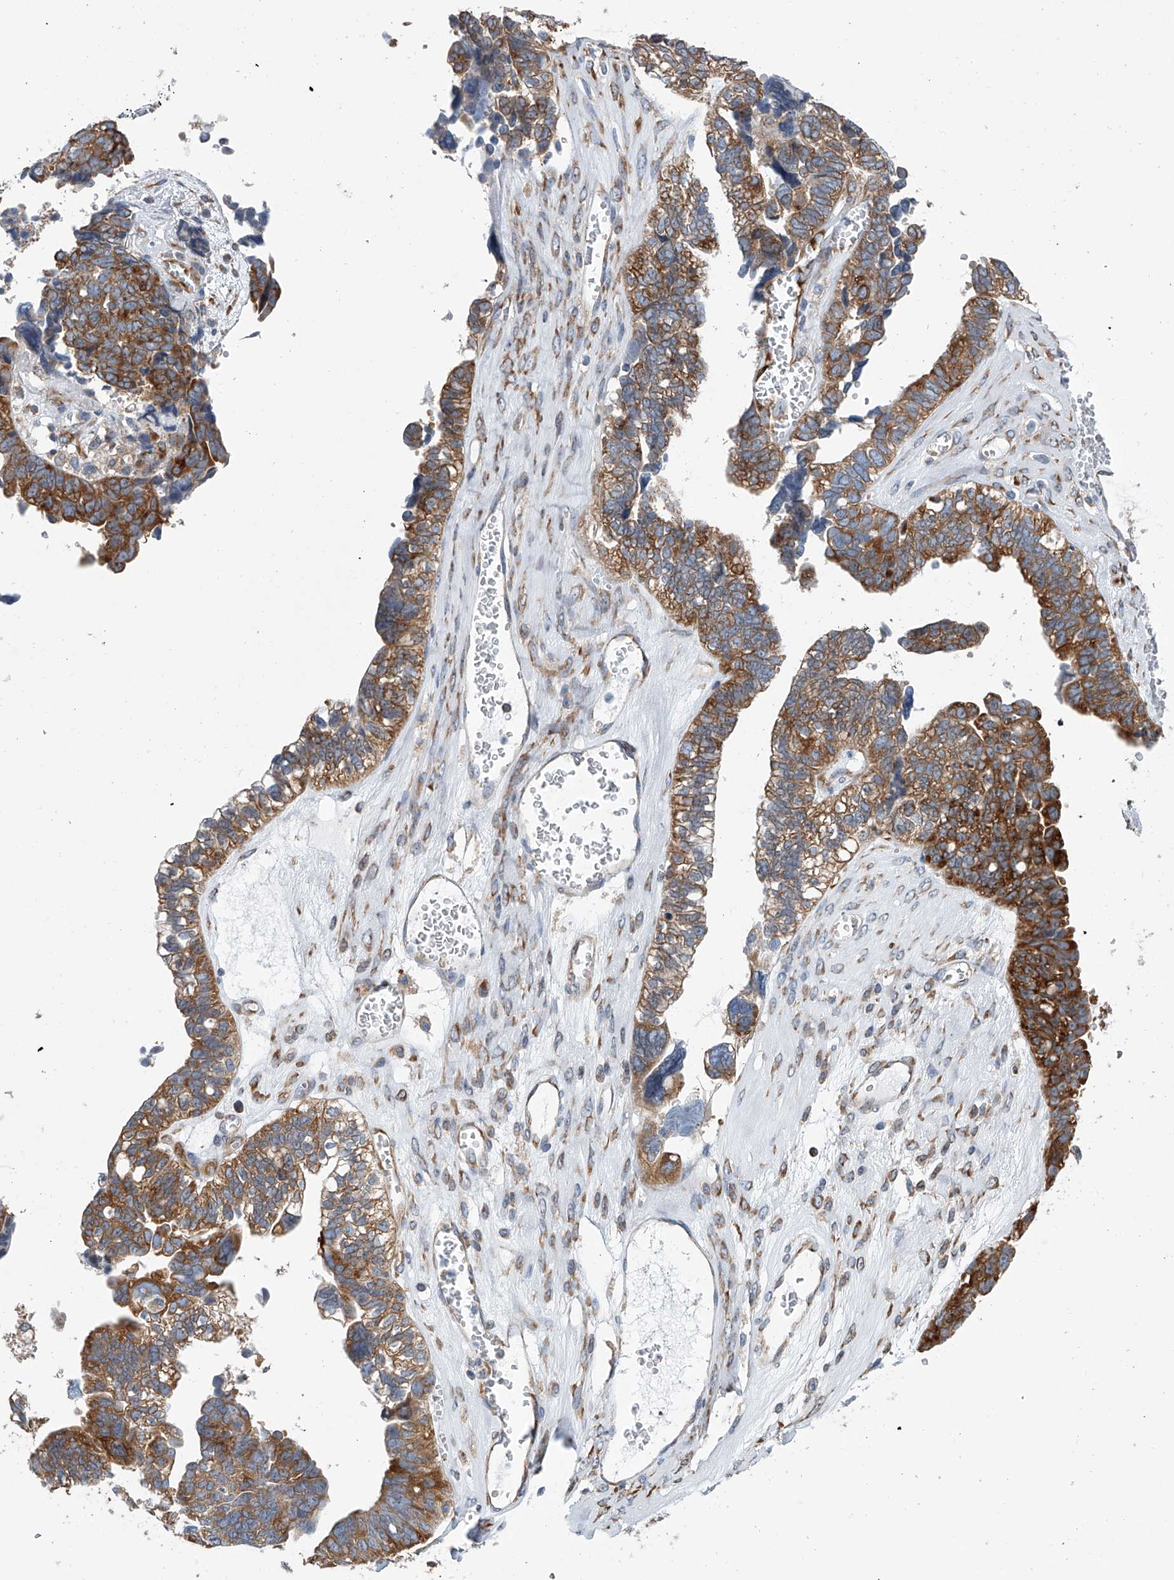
{"staining": {"intensity": "moderate", "quantity": ">75%", "location": "cytoplasmic/membranous"}, "tissue": "ovarian cancer", "cell_type": "Tumor cells", "image_type": "cancer", "snomed": [{"axis": "morphology", "description": "Cystadenocarcinoma, serous, NOS"}, {"axis": "topography", "description": "Ovary"}], "caption": "Ovarian cancer stained with DAB (3,3'-diaminobenzidine) immunohistochemistry (IHC) displays medium levels of moderate cytoplasmic/membranous positivity in approximately >75% of tumor cells.", "gene": "RPL26L1", "patient": {"sex": "female", "age": 79}}